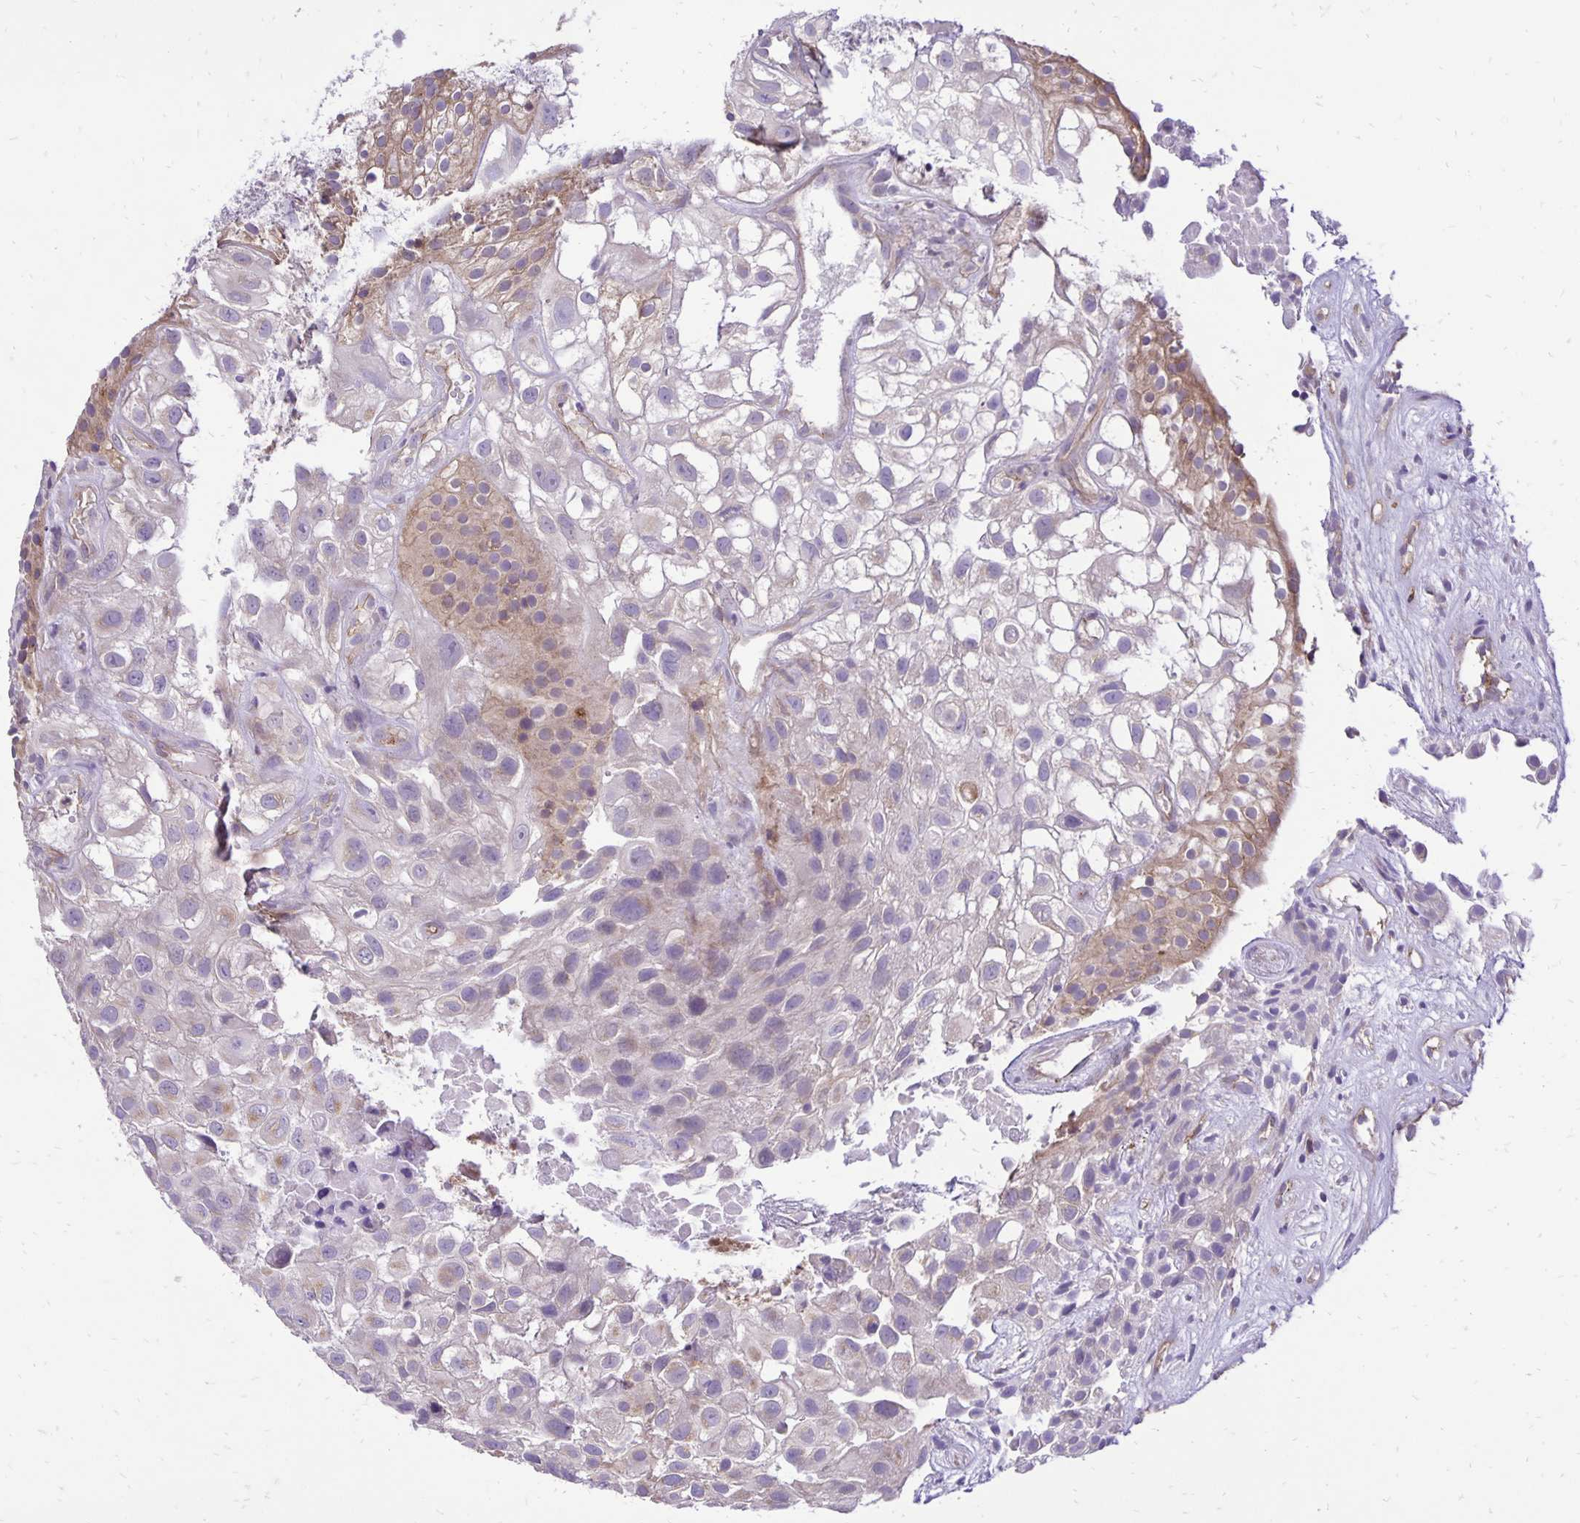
{"staining": {"intensity": "weak", "quantity": "<25%", "location": "cytoplasmic/membranous"}, "tissue": "urothelial cancer", "cell_type": "Tumor cells", "image_type": "cancer", "snomed": [{"axis": "morphology", "description": "Urothelial carcinoma, High grade"}, {"axis": "topography", "description": "Urinary bladder"}], "caption": "Immunohistochemistry of human urothelial carcinoma (high-grade) shows no positivity in tumor cells.", "gene": "EIF5A", "patient": {"sex": "male", "age": 56}}